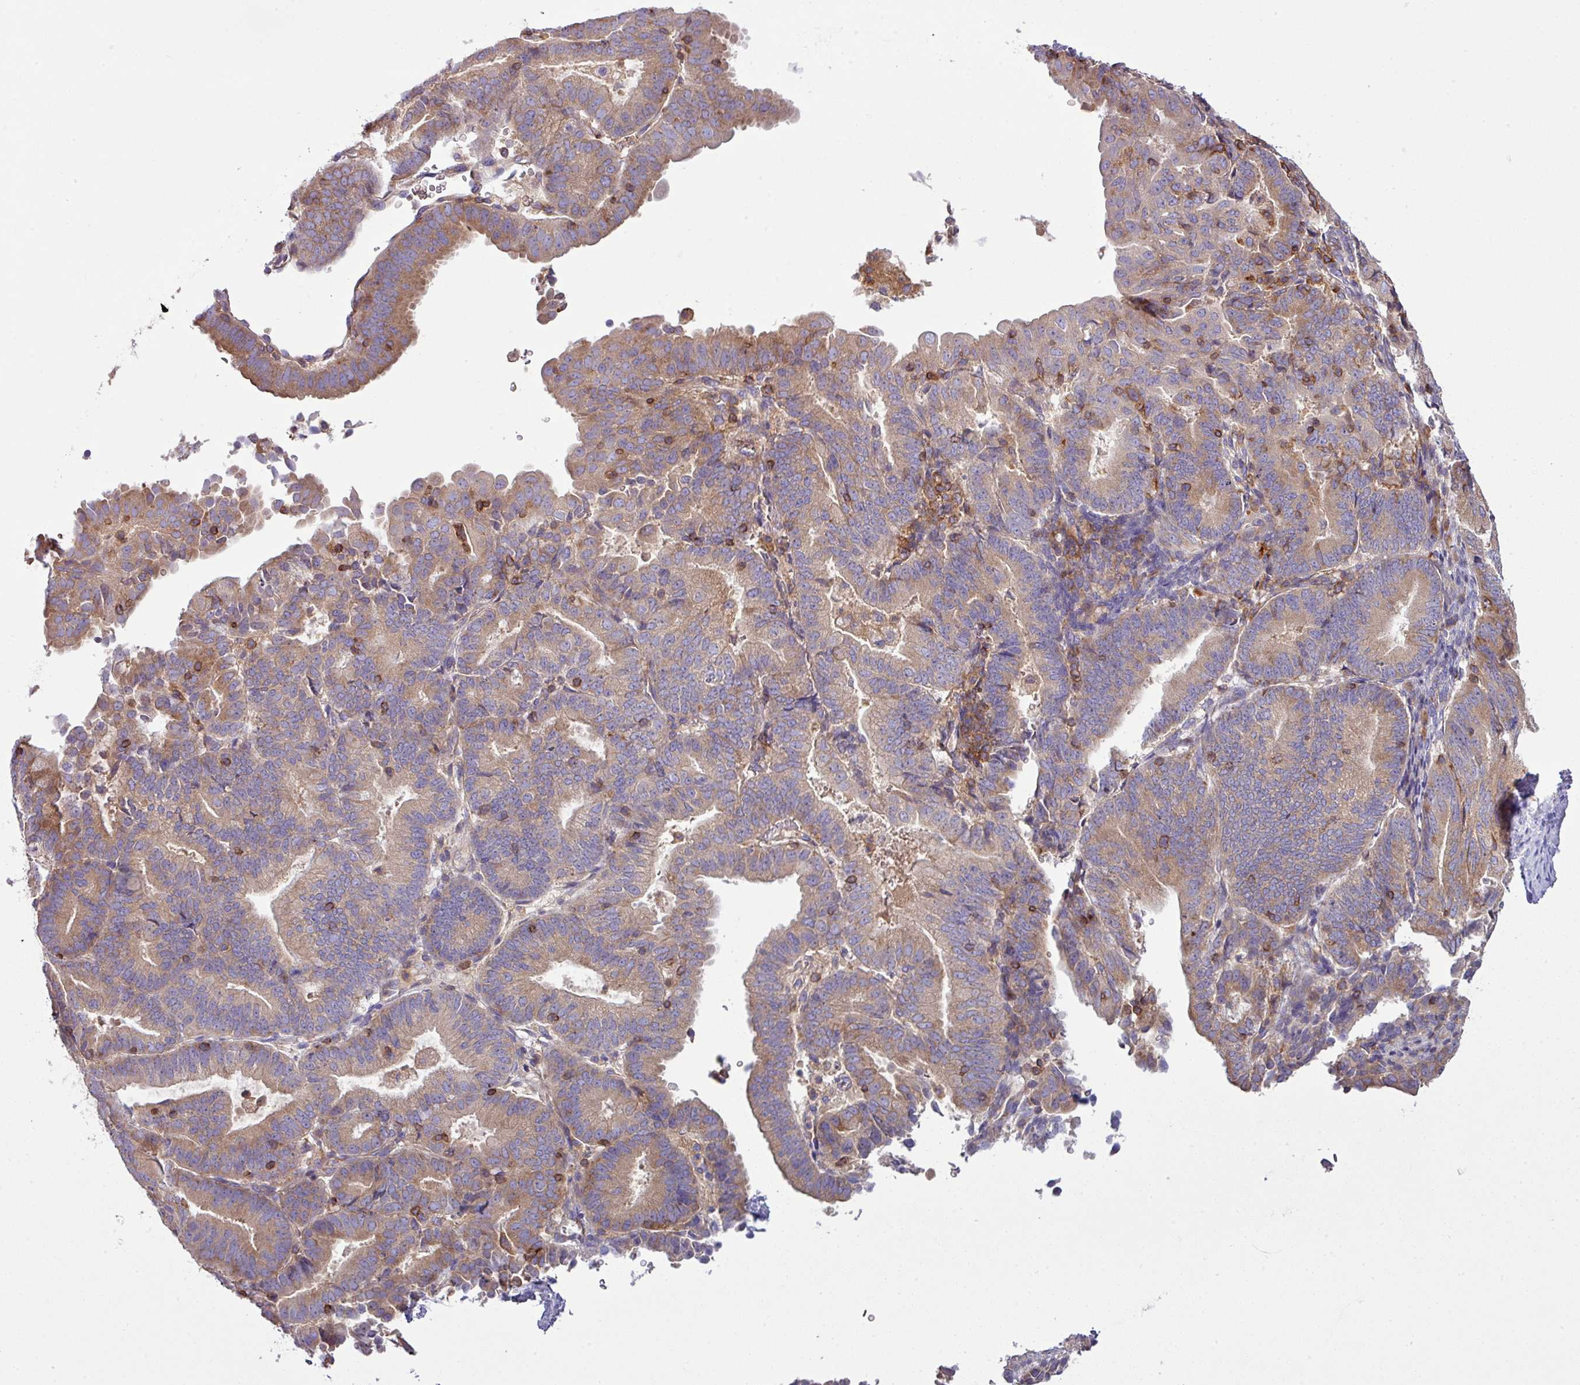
{"staining": {"intensity": "moderate", "quantity": ">75%", "location": "cytoplasmic/membranous"}, "tissue": "endometrial cancer", "cell_type": "Tumor cells", "image_type": "cancer", "snomed": [{"axis": "morphology", "description": "Adenocarcinoma, NOS"}, {"axis": "topography", "description": "Endometrium"}], "caption": "Immunohistochemistry of human adenocarcinoma (endometrial) exhibits medium levels of moderate cytoplasmic/membranous staining in approximately >75% of tumor cells. (IHC, brightfield microscopy, high magnification).", "gene": "LRRC74B", "patient": {"sex": "female", "age": 70}}